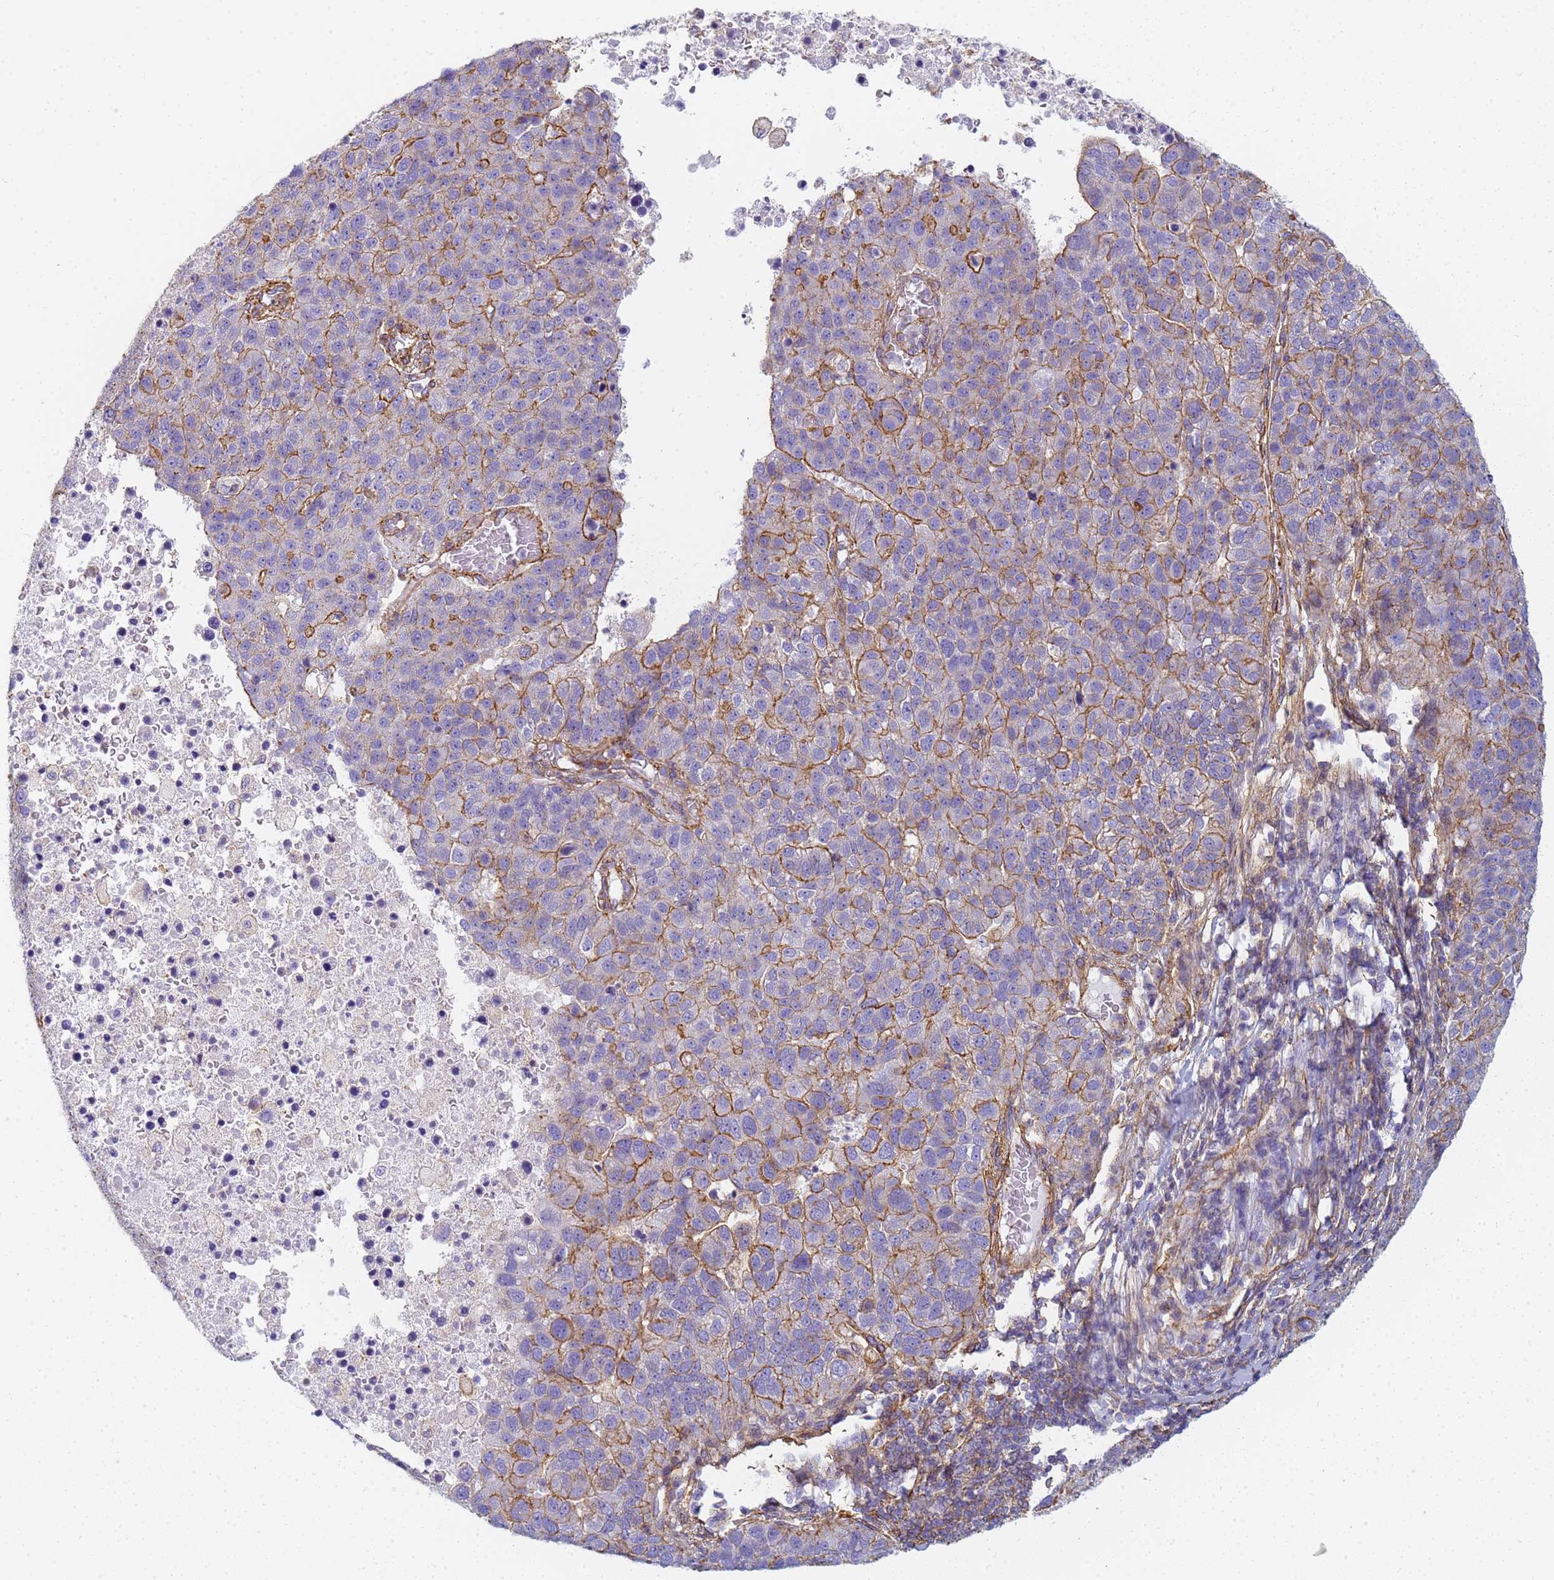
{"staining": {"intensity": "moderate", "quantity": "25%-75%", "location": "cytoplasmic/membranous"}, "tissue": "pancreatic cancer", "cell_type": "Tumor cells", "image_type": "cancer", "snomed": [{"axis": "morphology", "description": "Adenocarcinoma, NOS"}, {"axis": "topography", "description": "Pancreas"}], "caption": "High-magnification brightfield microscopy of pancreatic cancer stained with DAB (3,3'-diaminobenzidine) (brown) and counterstained with hematoxylin (blue). tumor cells exhibit moderate cytoplasmic/membranous positivity is appreciated in about25%-75% of cells.", "gene": "TPM1", "patient": {"sex": "female", "age": 61}}